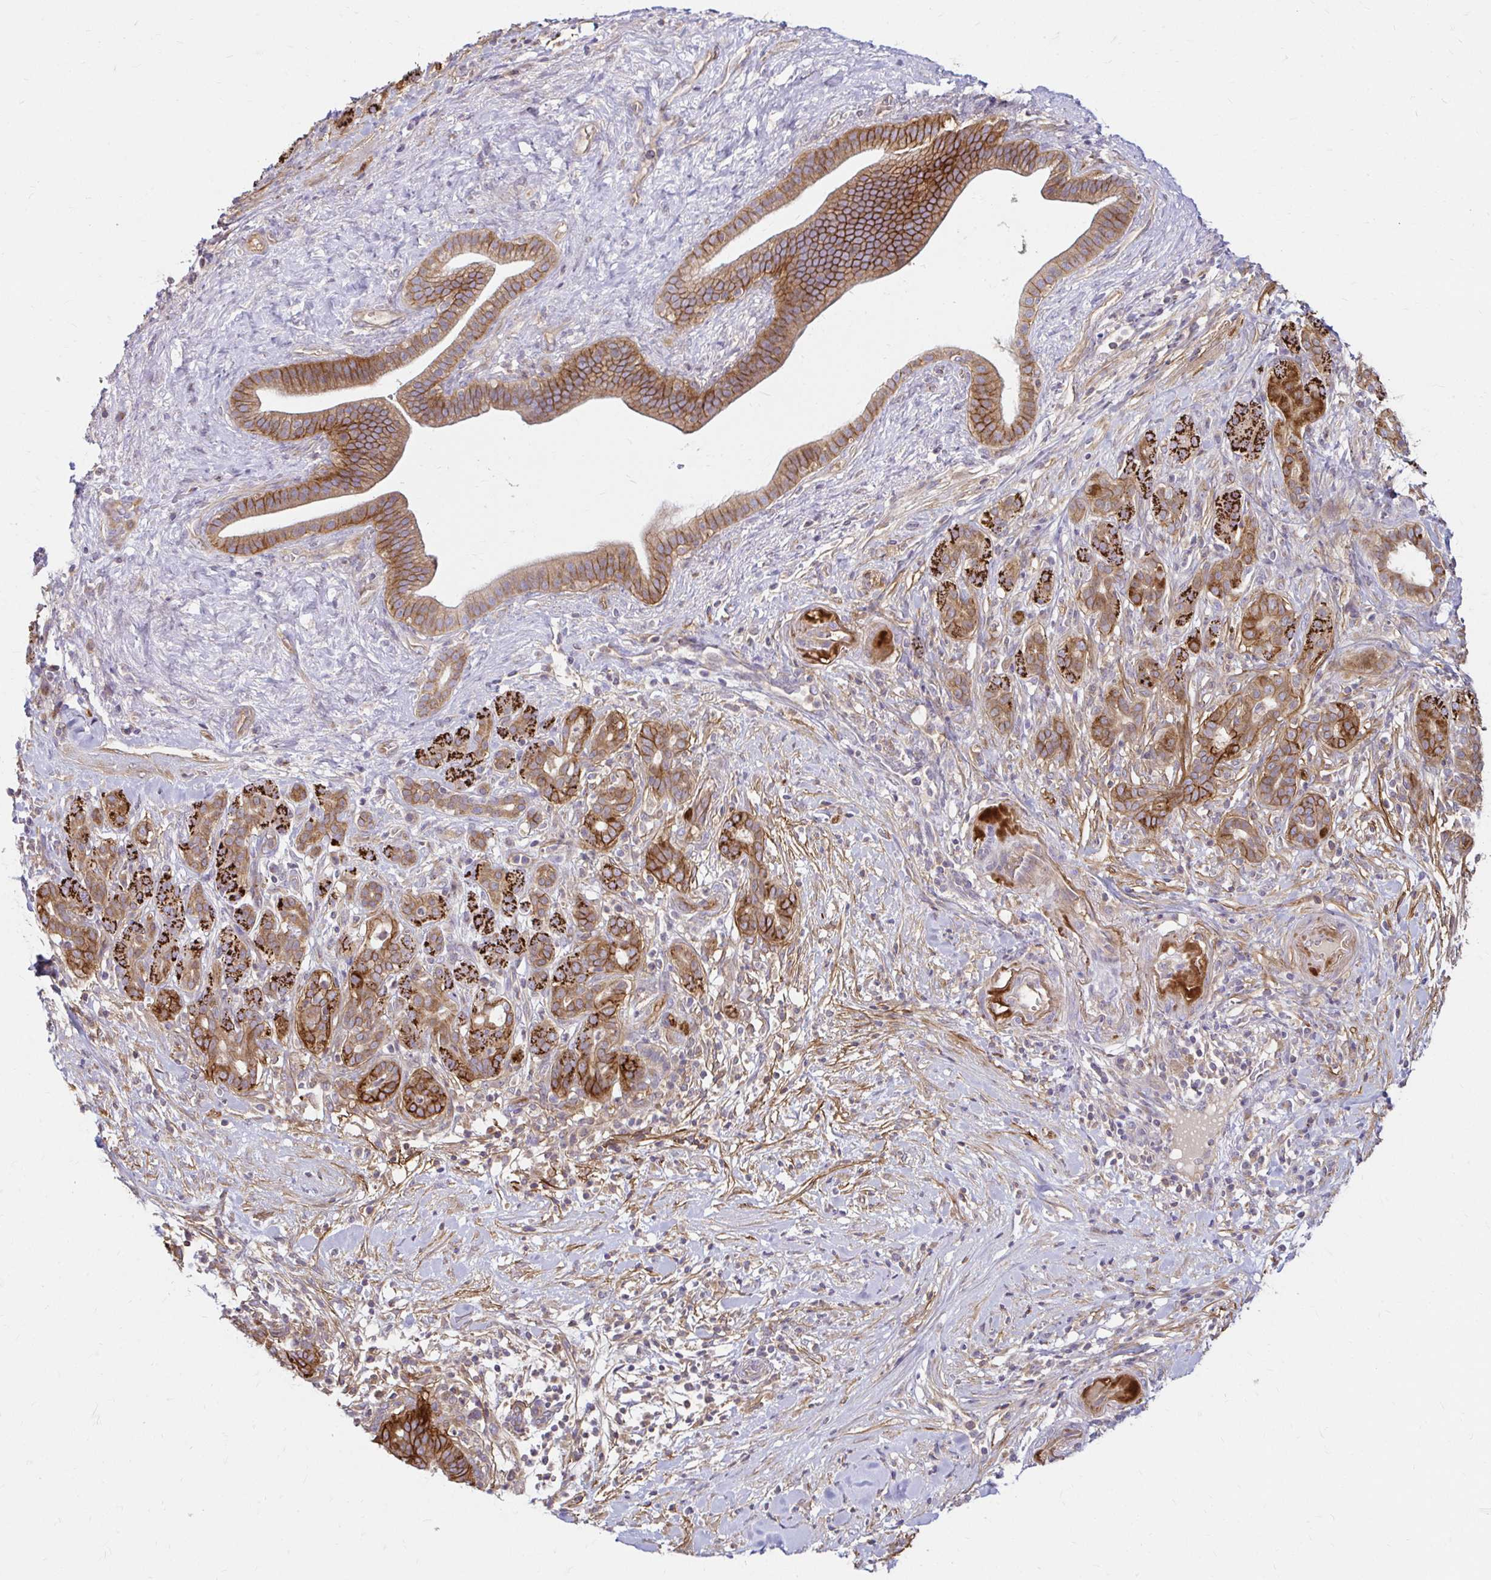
{"staining": {"intensity": "strong", "quantity": ">75%", "location": "cytoplasmic/membranous"}, "tissue": "pancreatic cancer", "cell_type": "Tumor cells", "image_type": "cancer", "snomed": [{"axis": "morphology", "description": "Adenocarcinoma, NOS"}, {"axis": "topography", "description": "Pancreas"}], "caption": "Immunohistochemistry micrograph of neoplastic tissue: pancreatic cancer (adenocarcinoma) stained using immunohistochemistry demonstrates high levels of strong protein expression localized specifically in the cytoplasmic/membranous of tumor cells, appearing as a cytoplasmic/membranous brown color.", "gene": "ITGA2", "patient": {"sex": "male", "age": 44}}